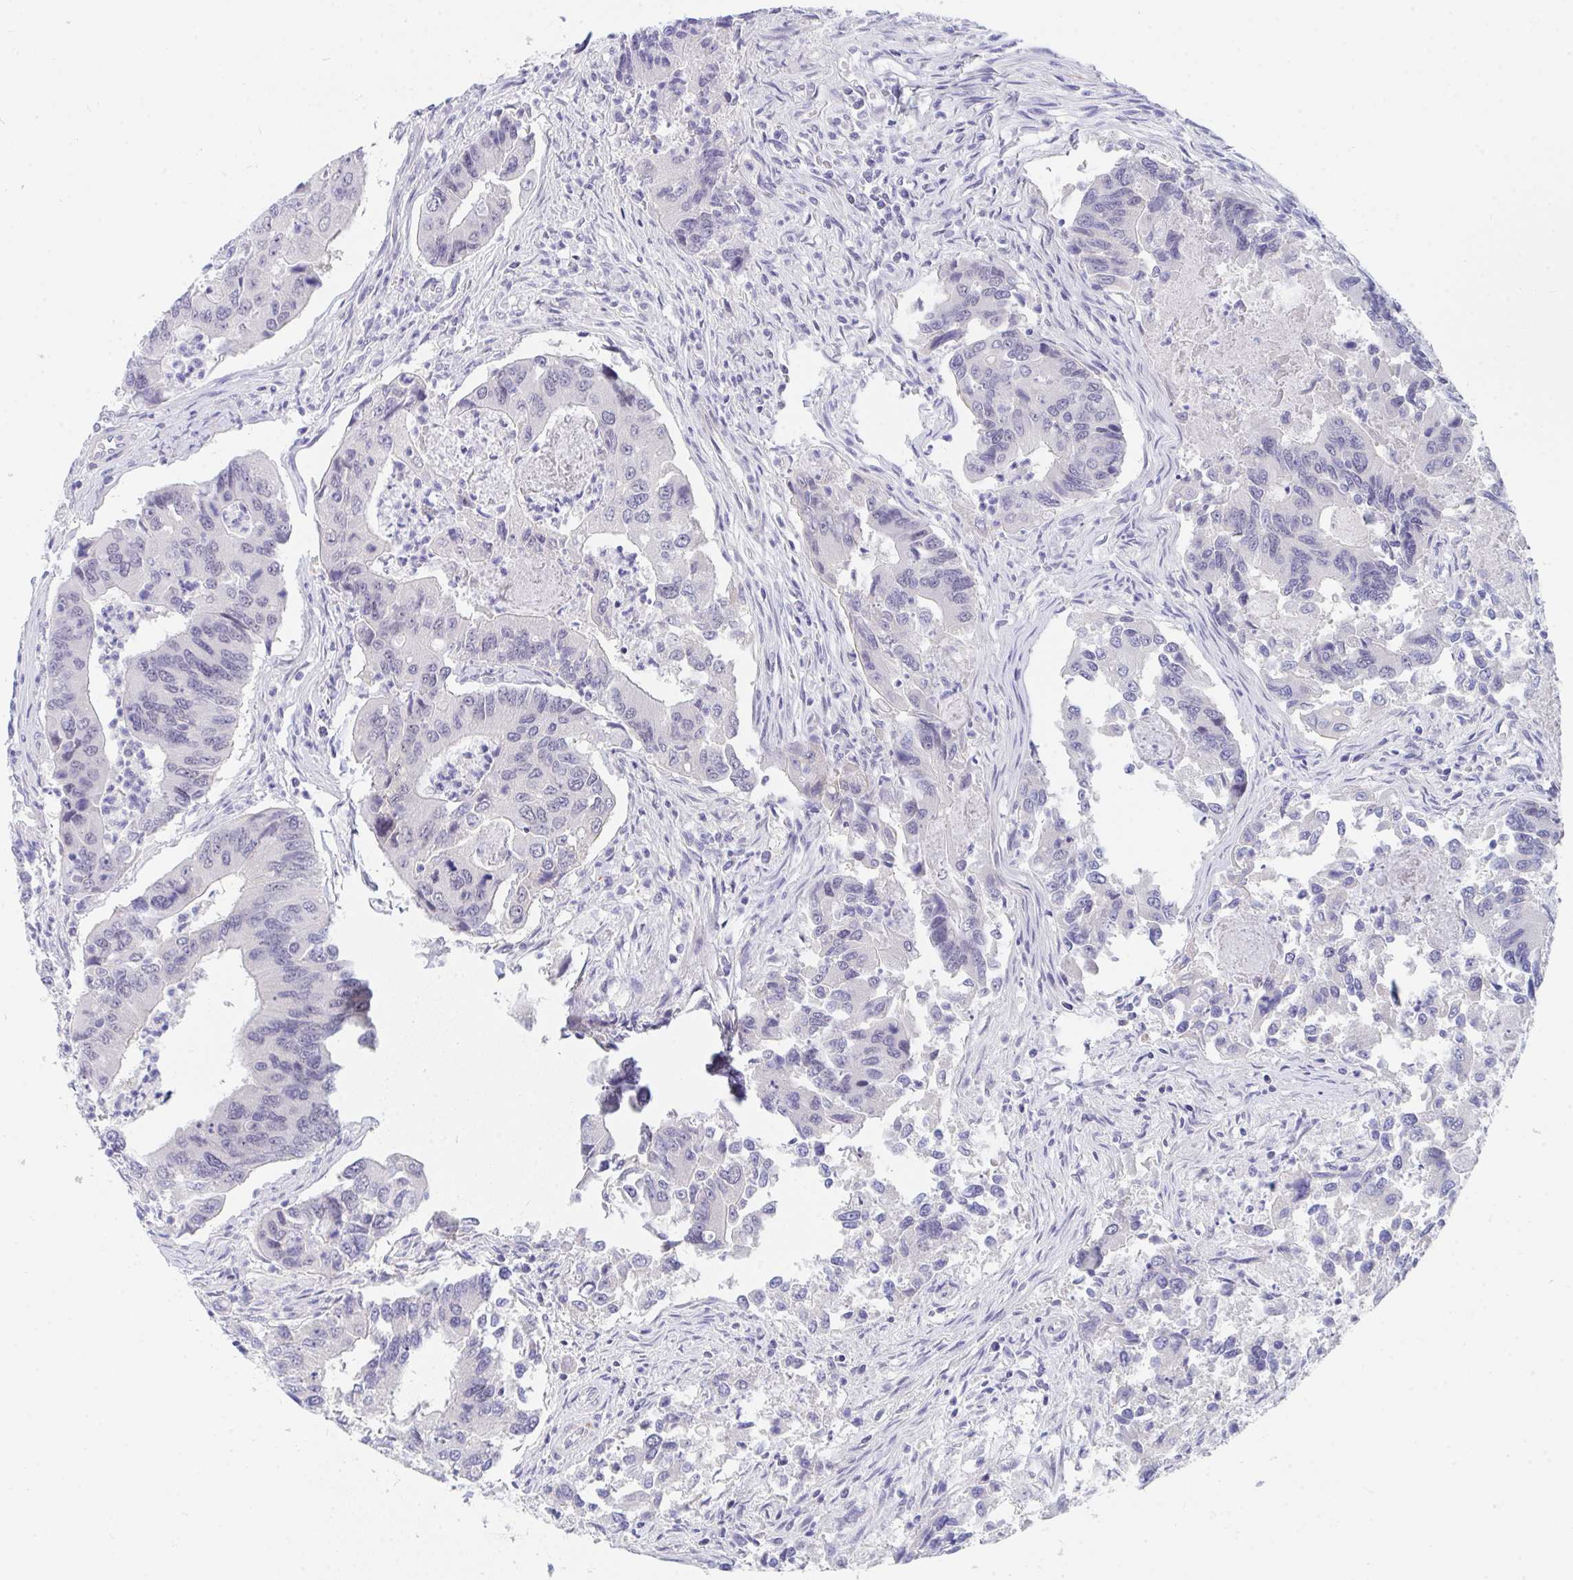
{"staining": {"intensity": "negative", "quantity": "none", "location": "none"}, "tissue": "colorectal cancer", "cell_type": "Tumor cells", "image_type": "cancer", "snomed": [{"axis": "morphology", "description": "Adenocarcinoma, NOS"}, {"axis": "topography", "description": "Colon"}], "caption": "The immunohistochemistry micrograph has no significant positivity in tumor cells of adenocarcinoma (colorectal) tissue.", "gene": "DAOA", "patient": {"sex": "female", "age": 67}}